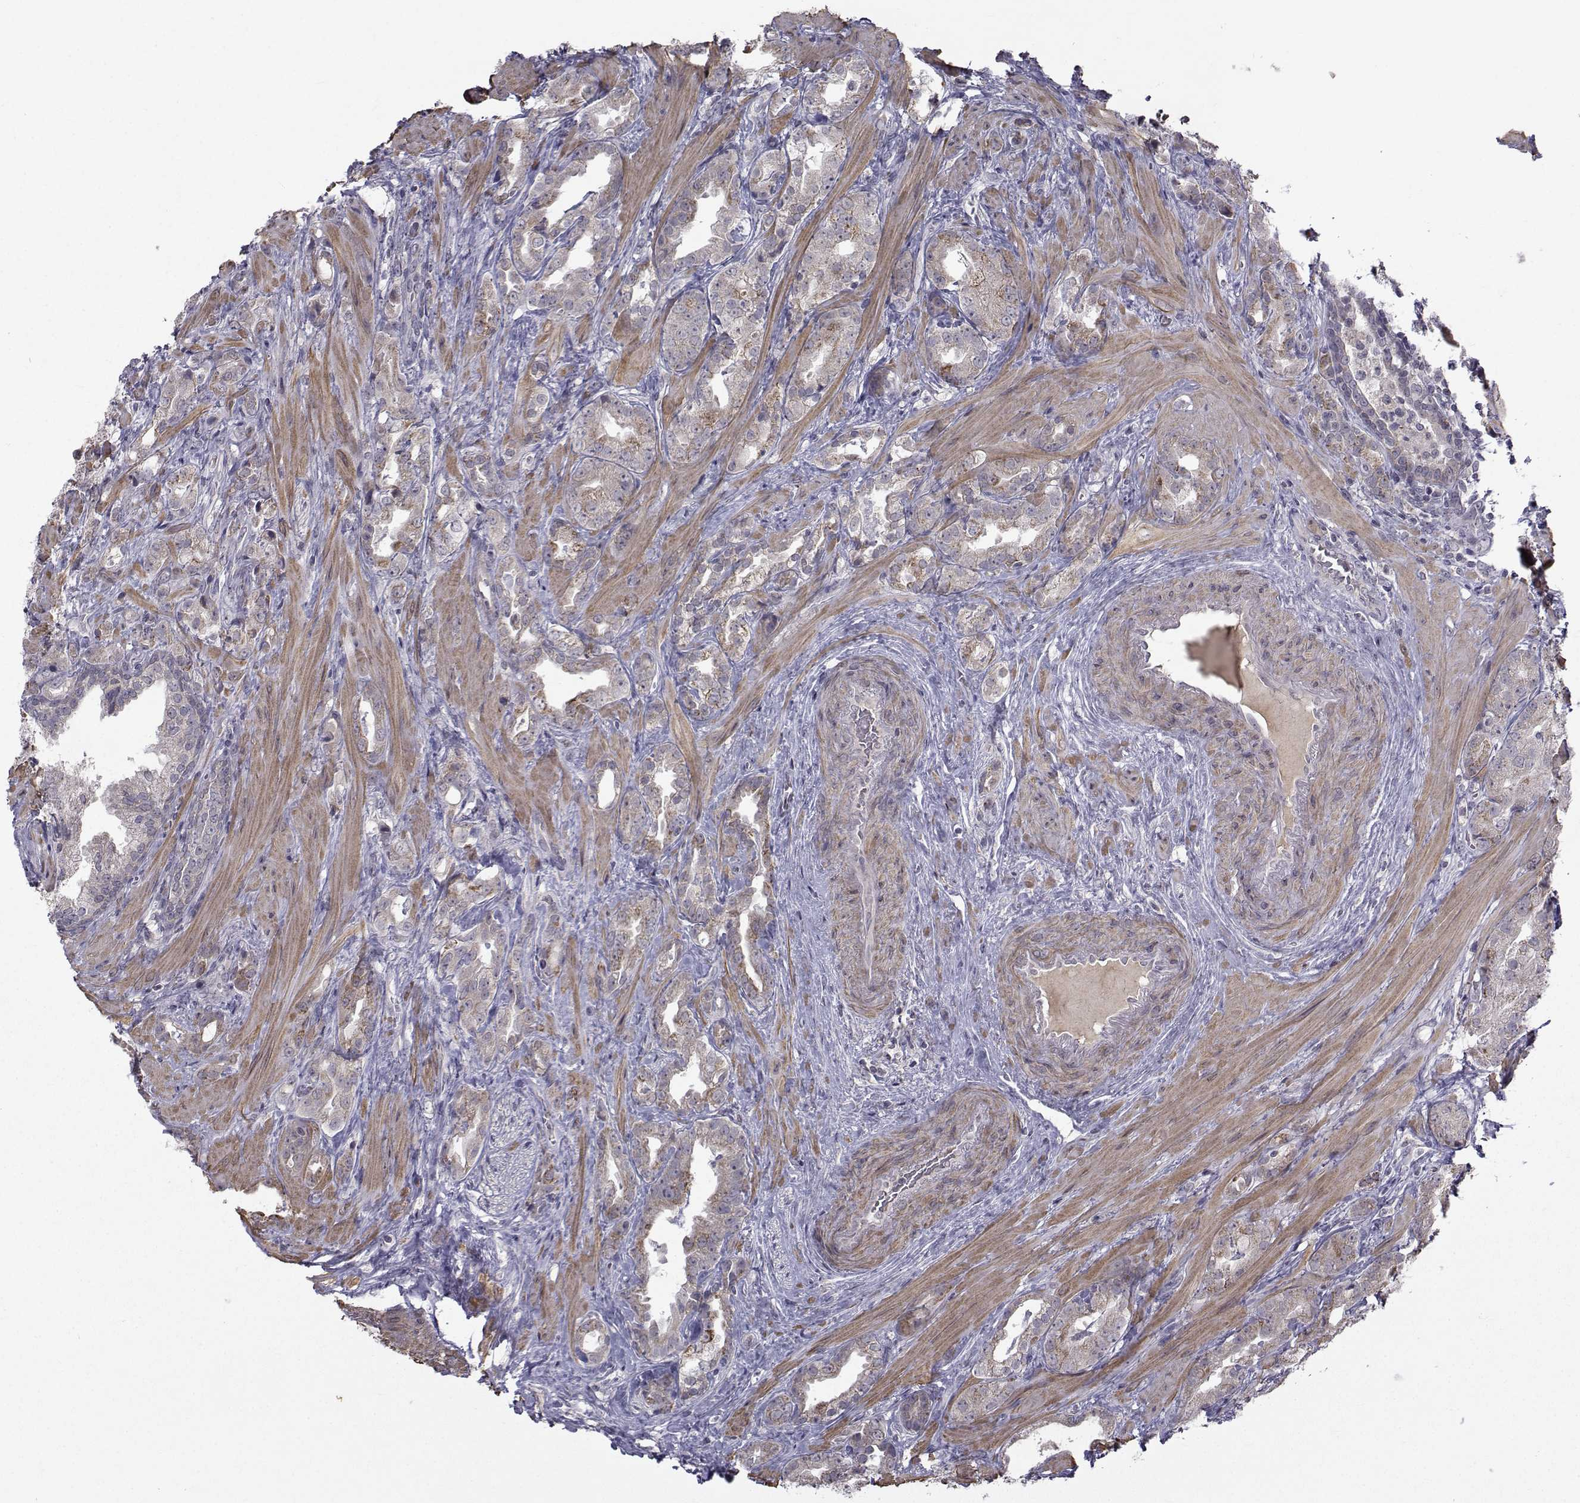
{"staining": {"intensity": "moderate", "quantity": "25%-75%", "location": "cytoplasmic/membranous"}, "tissue": "prostate cancer", "cell_type": "Tumor cells", "image_type": "cancer", "snomed": [{"axis": "morphology", "description": "Adenocarcinoma, NOS"}, {"axis": "topography", "description": "Prostate"}], "caption": "Human prostate cancer (adenocarcinoma) stained with a protein marker demonstrates moderate staining in tumor cells.", "gene": "FDXR", "patient": {"sex": "male", "age": 57}}